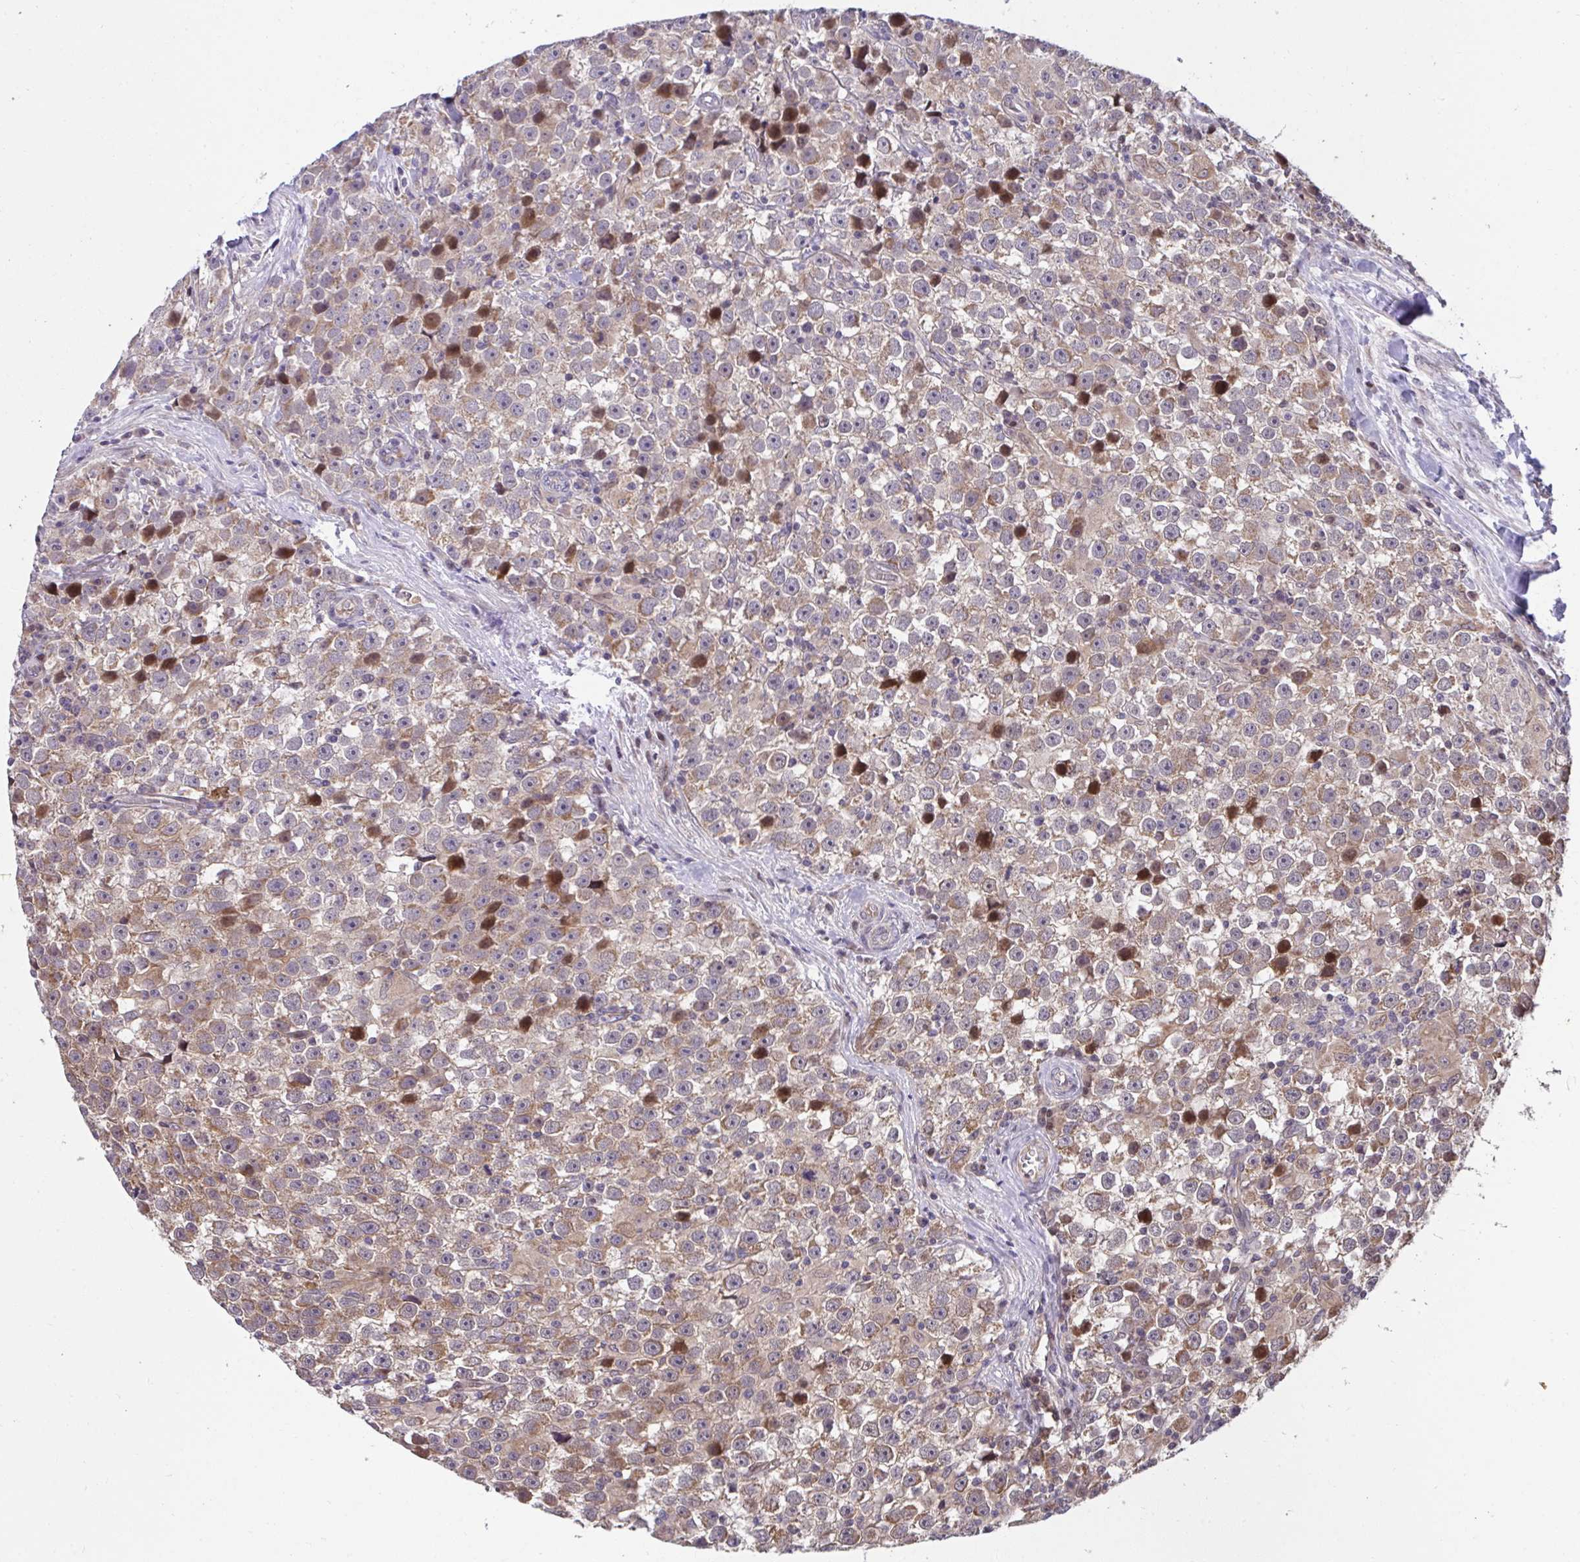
{"staining": {"intensity": "moderate", "quantity": ">75%", "location": "cytoplasmic/membranous"}, "tissue": "testis cancer", "cell_type": "Tumor cells", "image_type": "cancer", "snomed": [{"axis": "morphology", "description": "Seminoma, NOS"}, {"axis": "topography", "description": "Testis"}], "caption": "IHC of testis seminoma exhibits medium levels of moderate cytoplasmic/membranous expression in approximately >75% of tumor cells. (DAB IHC, brown staining for protein, blue staining for nuclei).", "gene": "RDH14", "patient": {"sex": "male", "age": 31}}